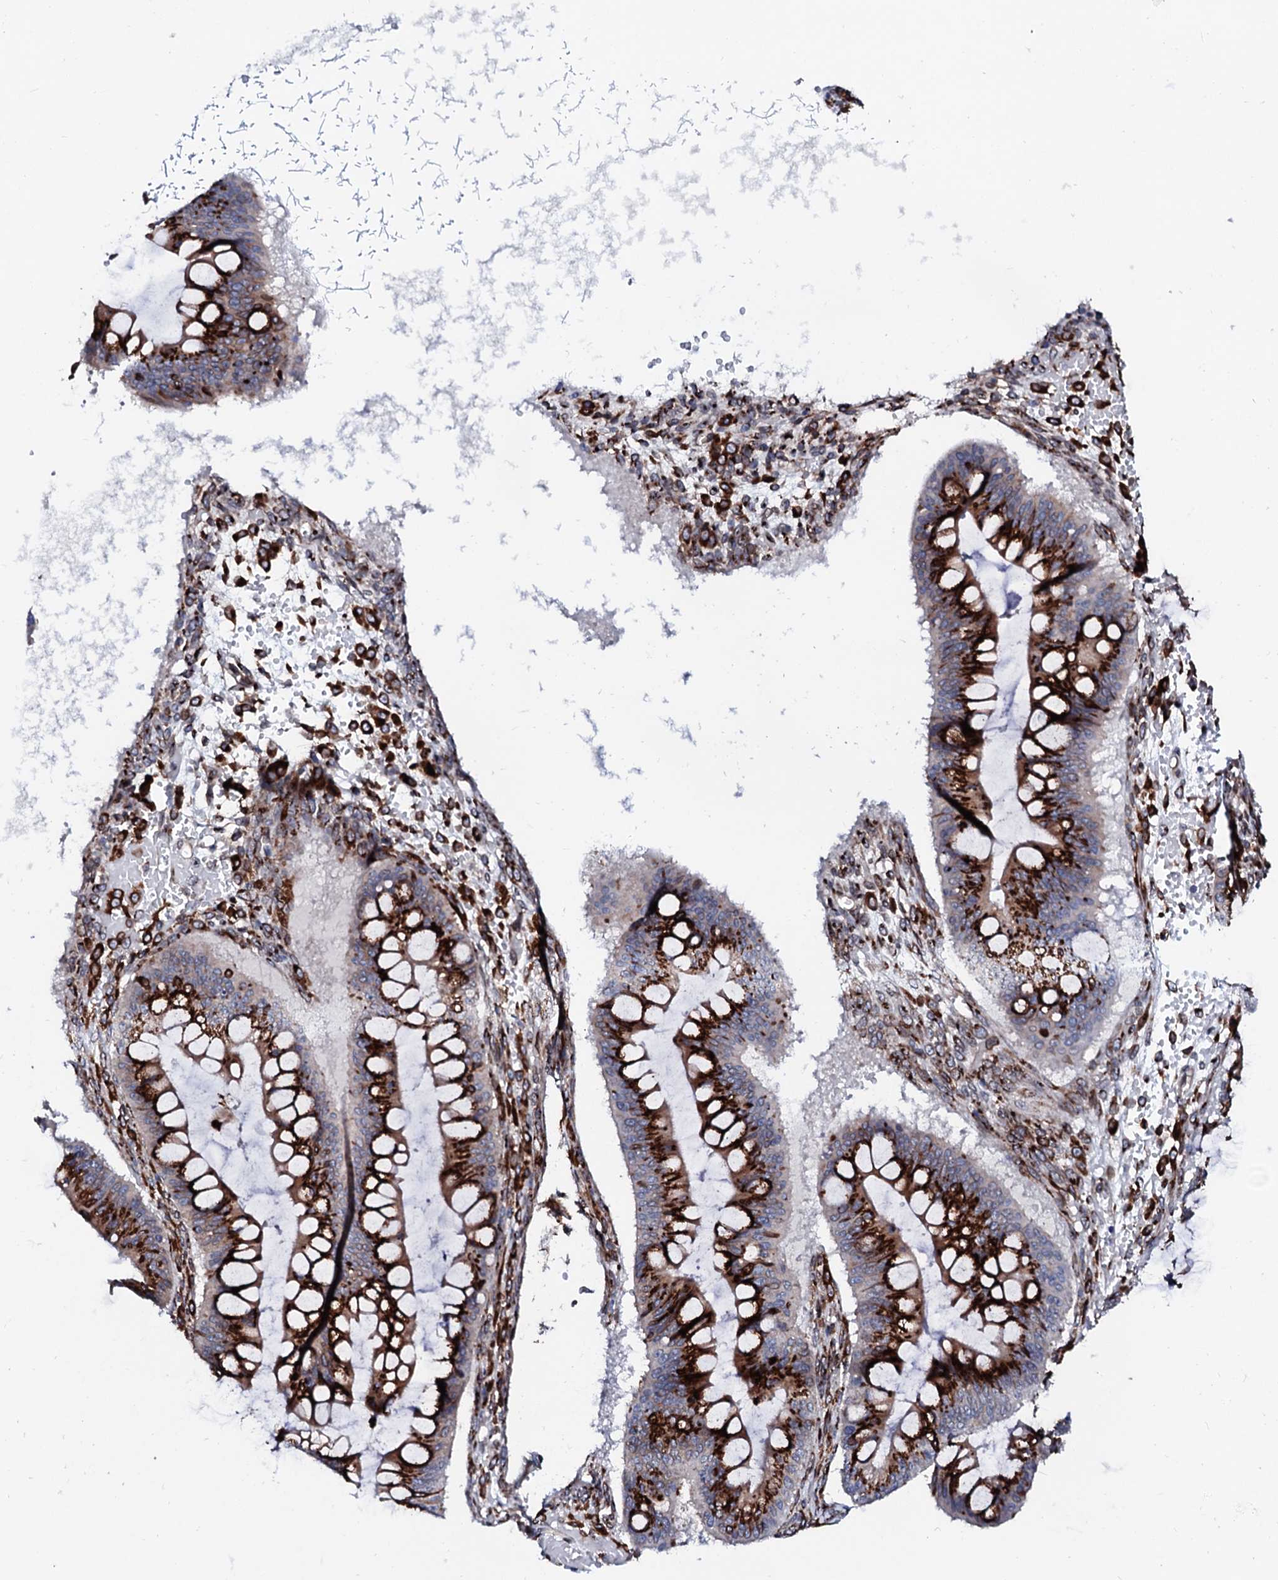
{"staining": {"intensity": "strong", "quantity": "25%-75%", "location": "cytoplasmic/membranous"}, "tissue": "ovarian cancer", "cell_type": "Tumor cells", "image_type": "cancer", "snomed": [{"axis": "morphology", "description": "Cystadenocarcinoma, mucinous, NOS"}, {"axis": "topography", "description": "Ovary"}], "caption": "Protein analysis of ovarian cancer (mucinous cystadenocarcinoma) tissue shows strong cytoplasmic/membranous expression in approximately 25%-75% of tumor cells. The staining was performed using DAB to visualize the protein expression in brown, while the nuclei were stained in blue with hematoxylin (Magnification: 20x).", "gene": "TMCO3", "patient": {"sex": "female", "age": 73}}